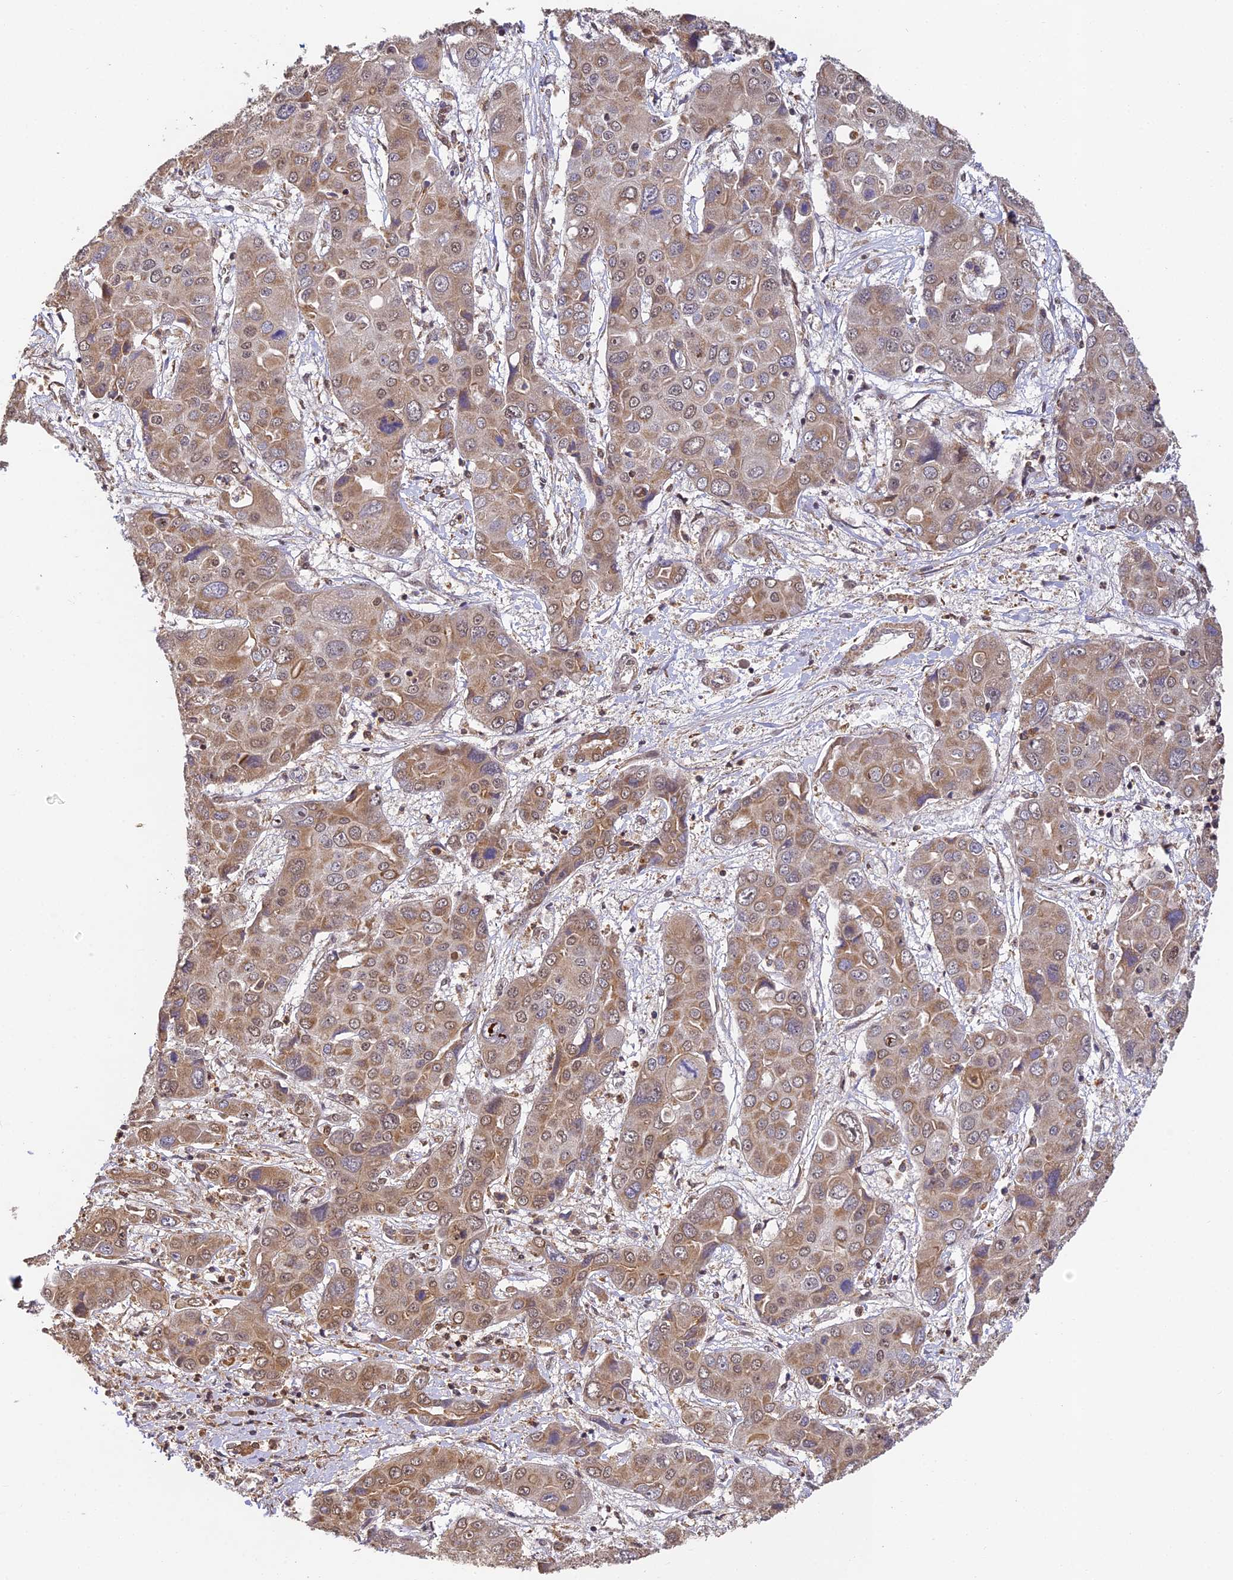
{"staining": {"intensity": "moderate", "quantity": ">75%", "location": "cytoplasmic/membranous,nuclear"}, "tissue": "liver cancer", "cell_type": "Tumor cells", "image_type": "cancer", "snomed": [{"axis": "morphology", "description": "Cholangiocarcinoma"}, {"axis": "topography", "description": "Liver"}], "caption": "High-magnification brightfield microscopy of cholangiocarcinoma (liver) stained with DAB (3,3'-diaminobenzidine) (brown) and counterstained with hematoxylin (blue). tumor cells exhibit moderate cytoplasmic/membranous and nuclear staining is present in about>75% of cells. (brown staining indicates protein expression, while blue staining denotes nuclei).", "gene": "ZNF443", "patient": {"sex": "male", "age": 67}}